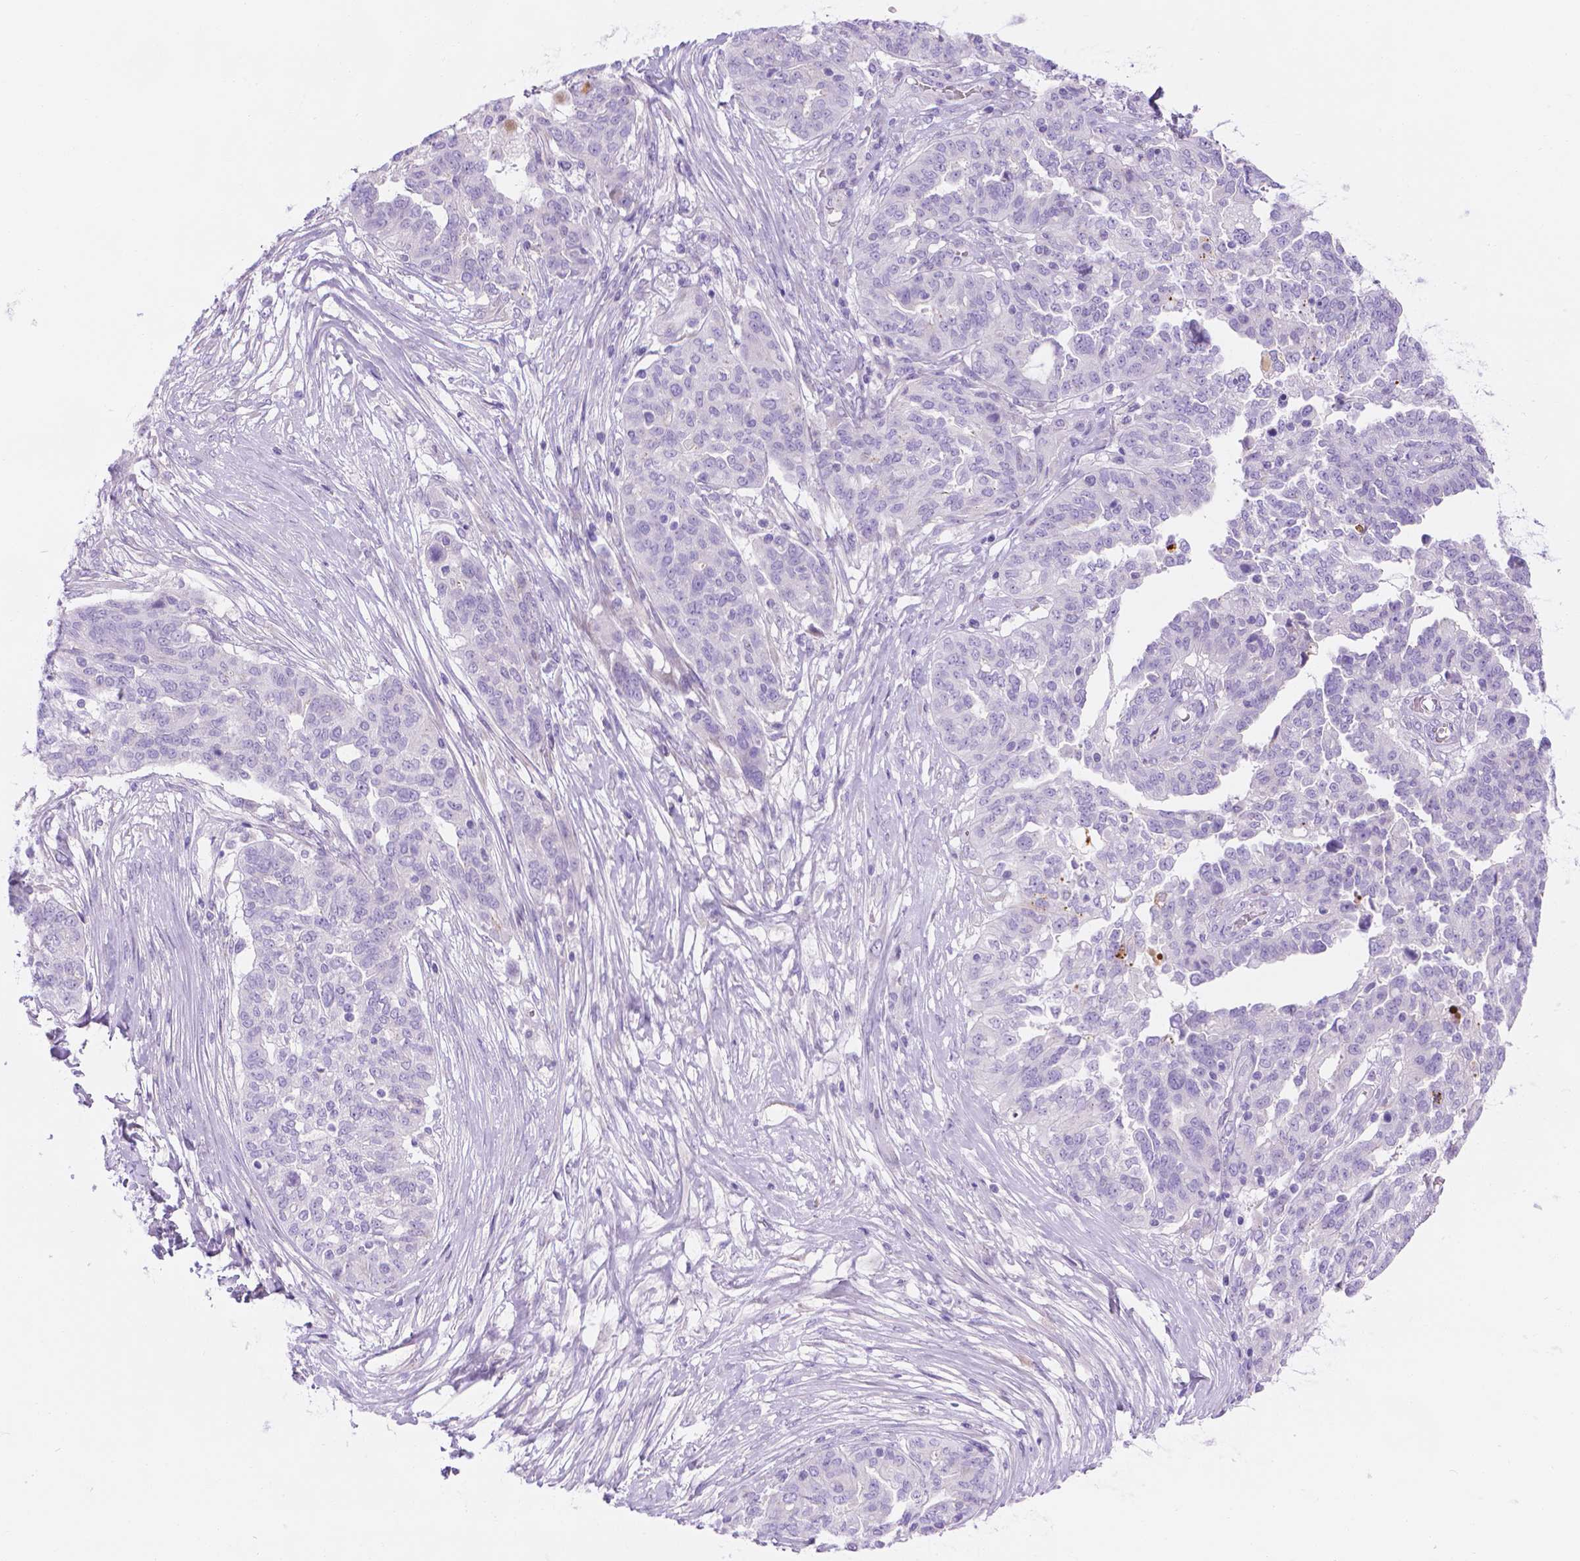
{"staining": {"intensity": "negative", "quantity": "none", "location": "none"}, "tissue": "ovarian cancer", "cell_type": "Tumor cells", "image_type": "cancer", "snomed": [{"axis": "morphology", "description": "Cystadenocarcinoma, serous, NOS"}, {"axis": "topography", "description": "Ovary"}], "caption": "Tumor cells are negative for protein expression in human serous cystadenocarcinoma (ovarian).", "gene": "MLN", "patient": {"sex": "female", "age": 67}}